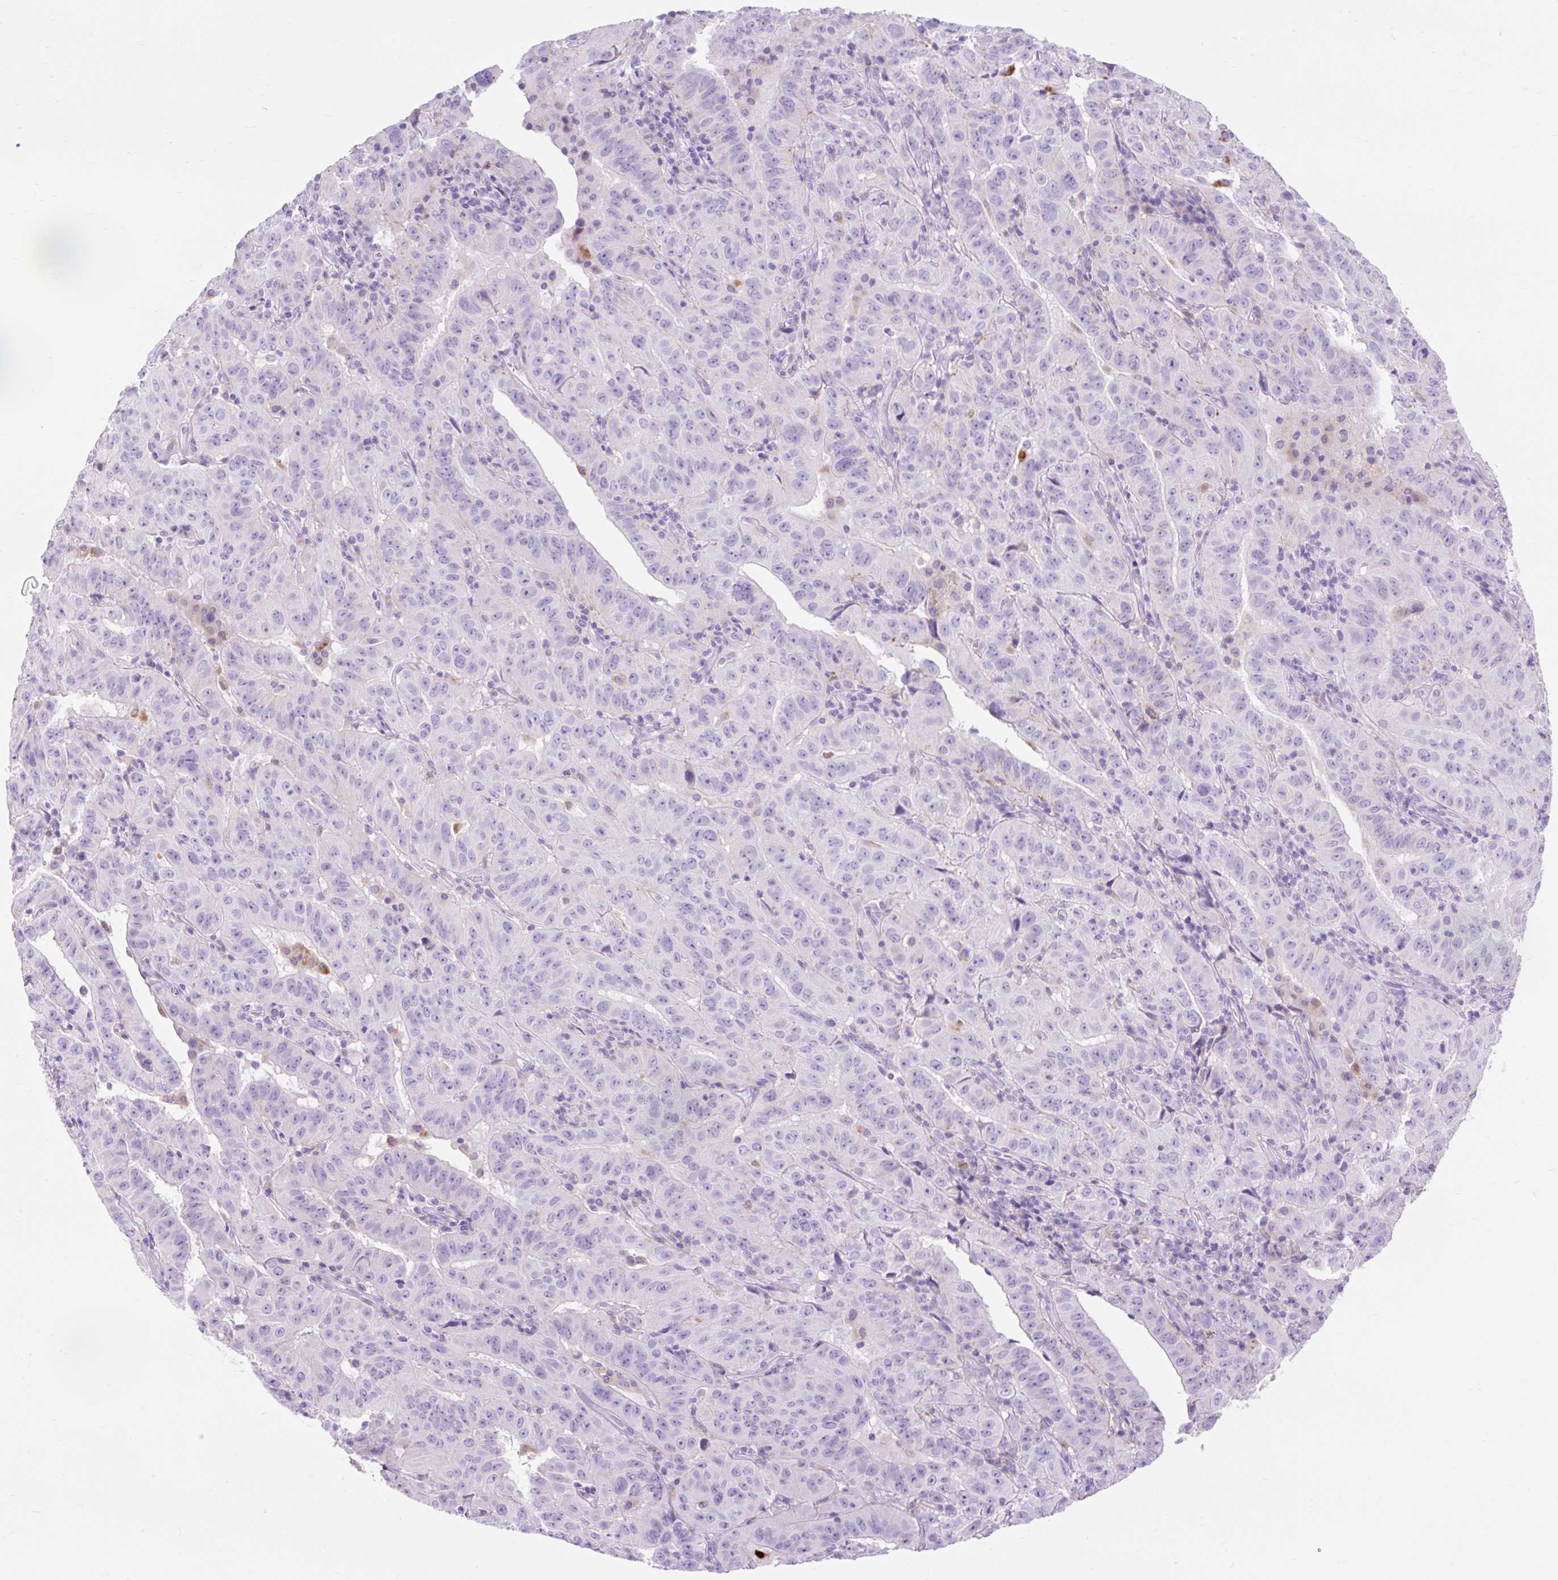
{"staining": {"intensity": "negative", "quantity": "none", "location": "none"}, "tissue": "pancreatic cancer", "cell_type": "Tumor cells", "image_type": "cancer", "snomed": [{"axis": "morphology", "description": "Adenocarcinoma, NOS"}, {"axis": "topography", "description": "Pancreas"}], "caption": "IHC of adenocarcinoma (pancreatic) demonstrates no positivity in tumor cells. (IHC, brightfield microscopy, high magnification).", "gene": "HEXB", "patient": {"sex": "male", "age": 63}}